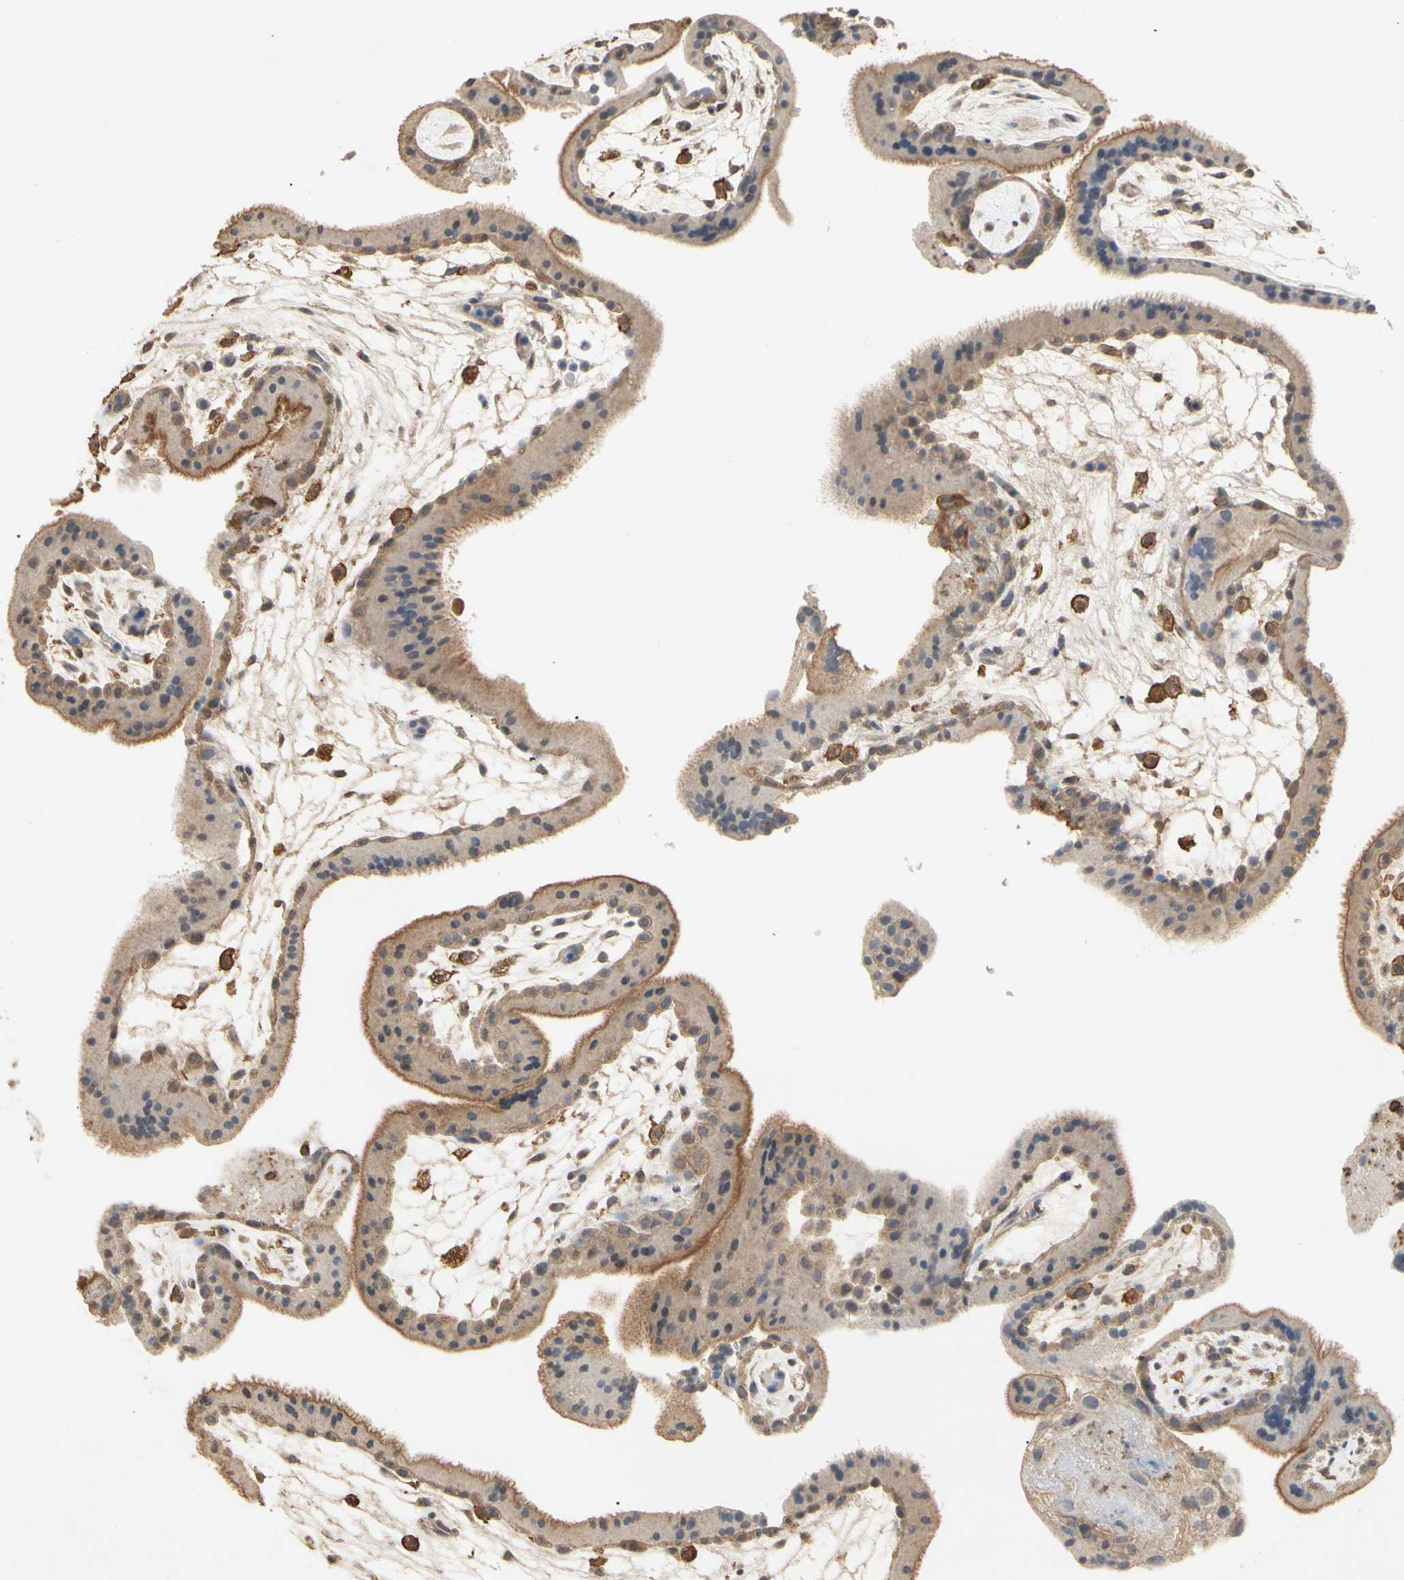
{"staining": {"intensity": "moderate", "quantity": "25%-75%", "location": "cytoplasmic/membranous"}, "tissue": "placenta", "cell_type": "Trophoblastic cells", "image_type": "normal", "snomed": [{"axis": "morphology", "description": "Normal tissue, NOS"}, {"axis": "topography", "description": "Placenta"}], "caption": "The immunohistochemical stain labels moderate cytoplasmic/membranous staining in trophoblastic cells of benign placenta. The staining was performed using DAB, with brown indicating positive protein expression. Nuclei are stained blue with hematoxylin.", "gene": "MAP3K10", "patient": {"sex": "female", "age": 19}}